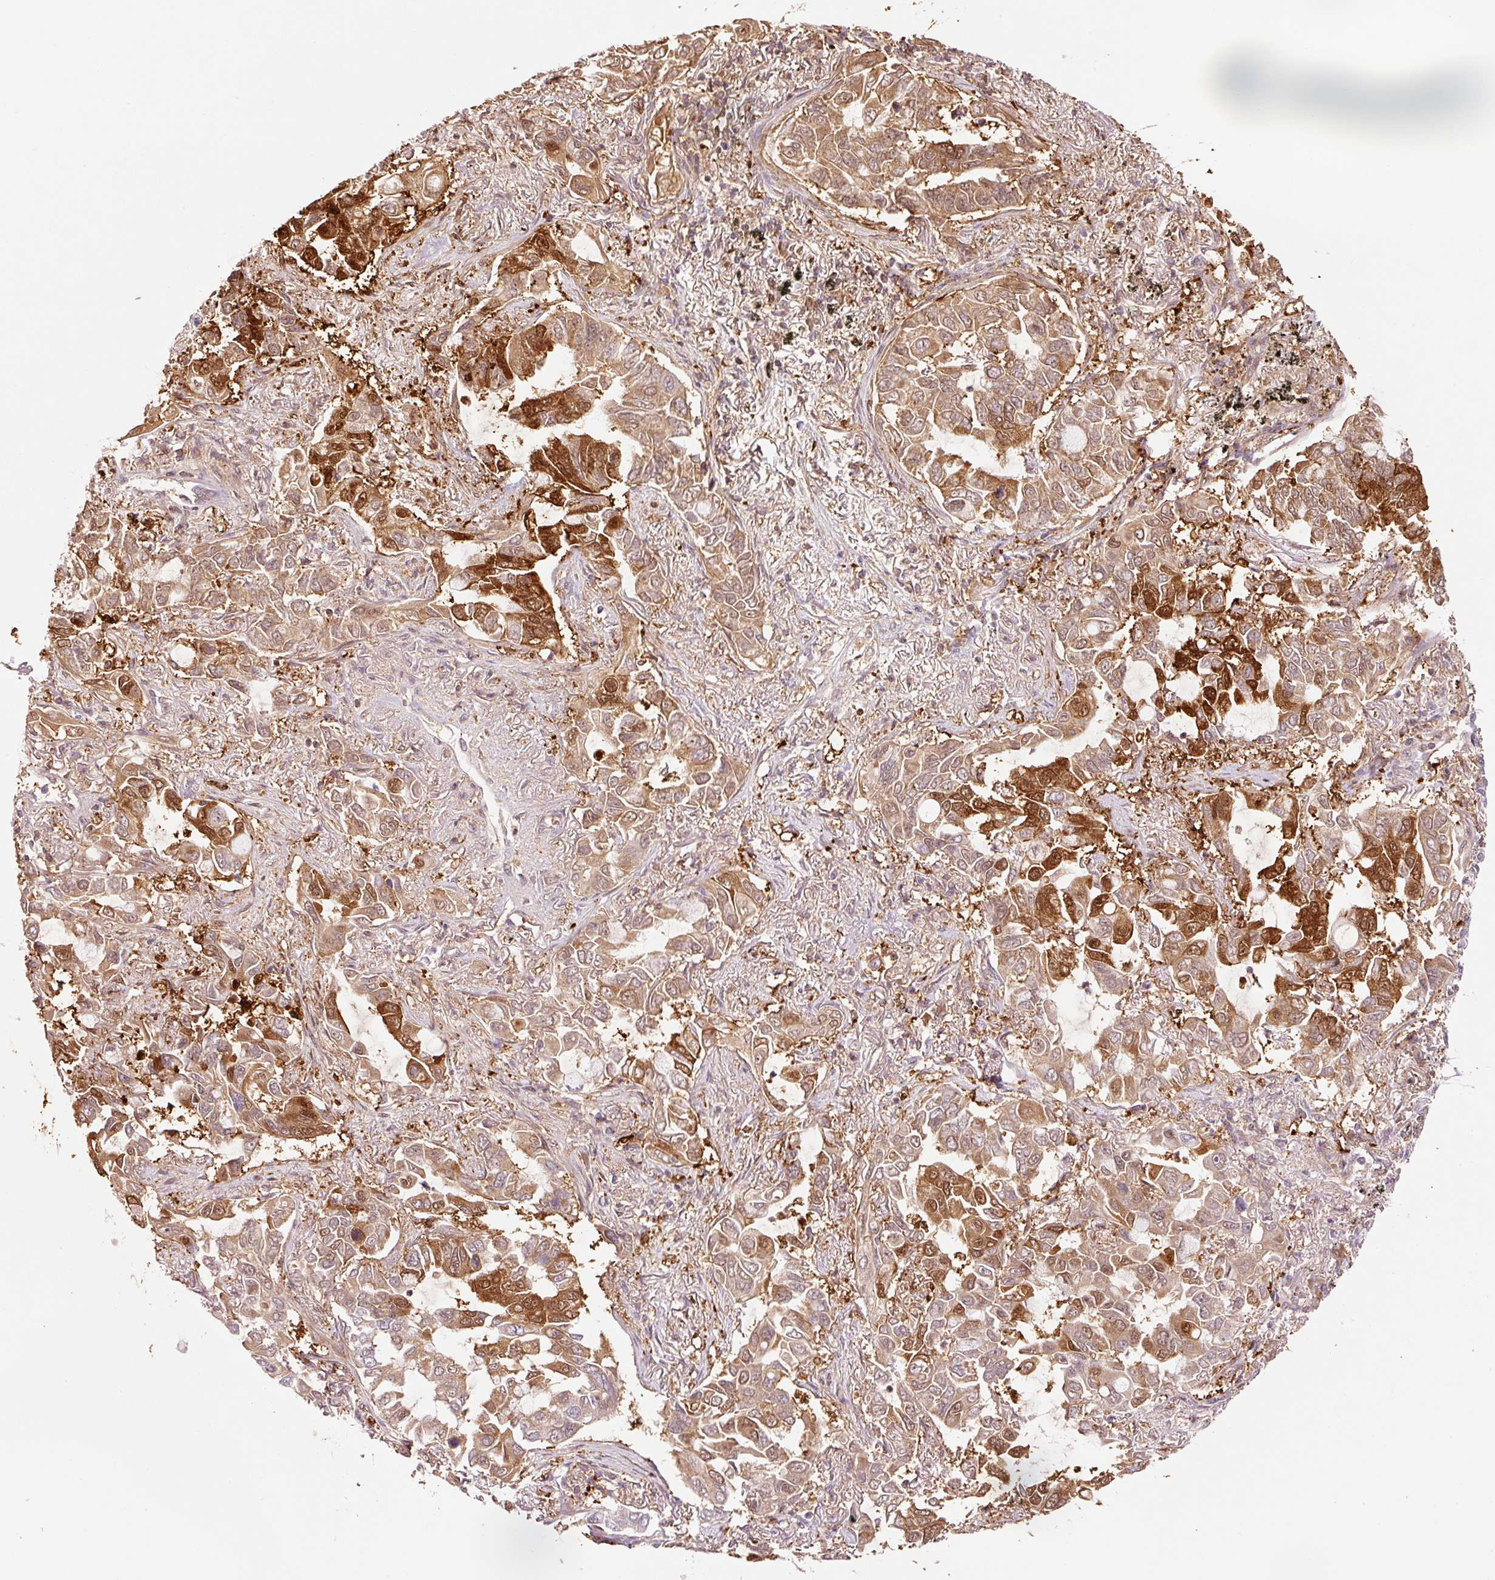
{"staining": {"intensity": "strong", "quantity": "25%-75%", "location": "cytoplasmic/membranous,nuclear"}, "tissue": "lung cancer", "cell_type": "Tumor cells", "image_type": "cancer", "snomed": [{"axis": "morphology", "description": "Adenocarcinoma, NOS"}, {"axis": "topography", "description": "Lung"}], "caption": "This photomicrograph displays lung adenocarcinoma stained with immunohistochemistry (IHC) to label a protein in brown. The cytoplasmic/membranous and nuclear of tumor cells show strong positivity for the protein. Nuclei are counter-stained blue.", "gene": "FBXL14", "patient": {"sex": "male", "age": 64}}